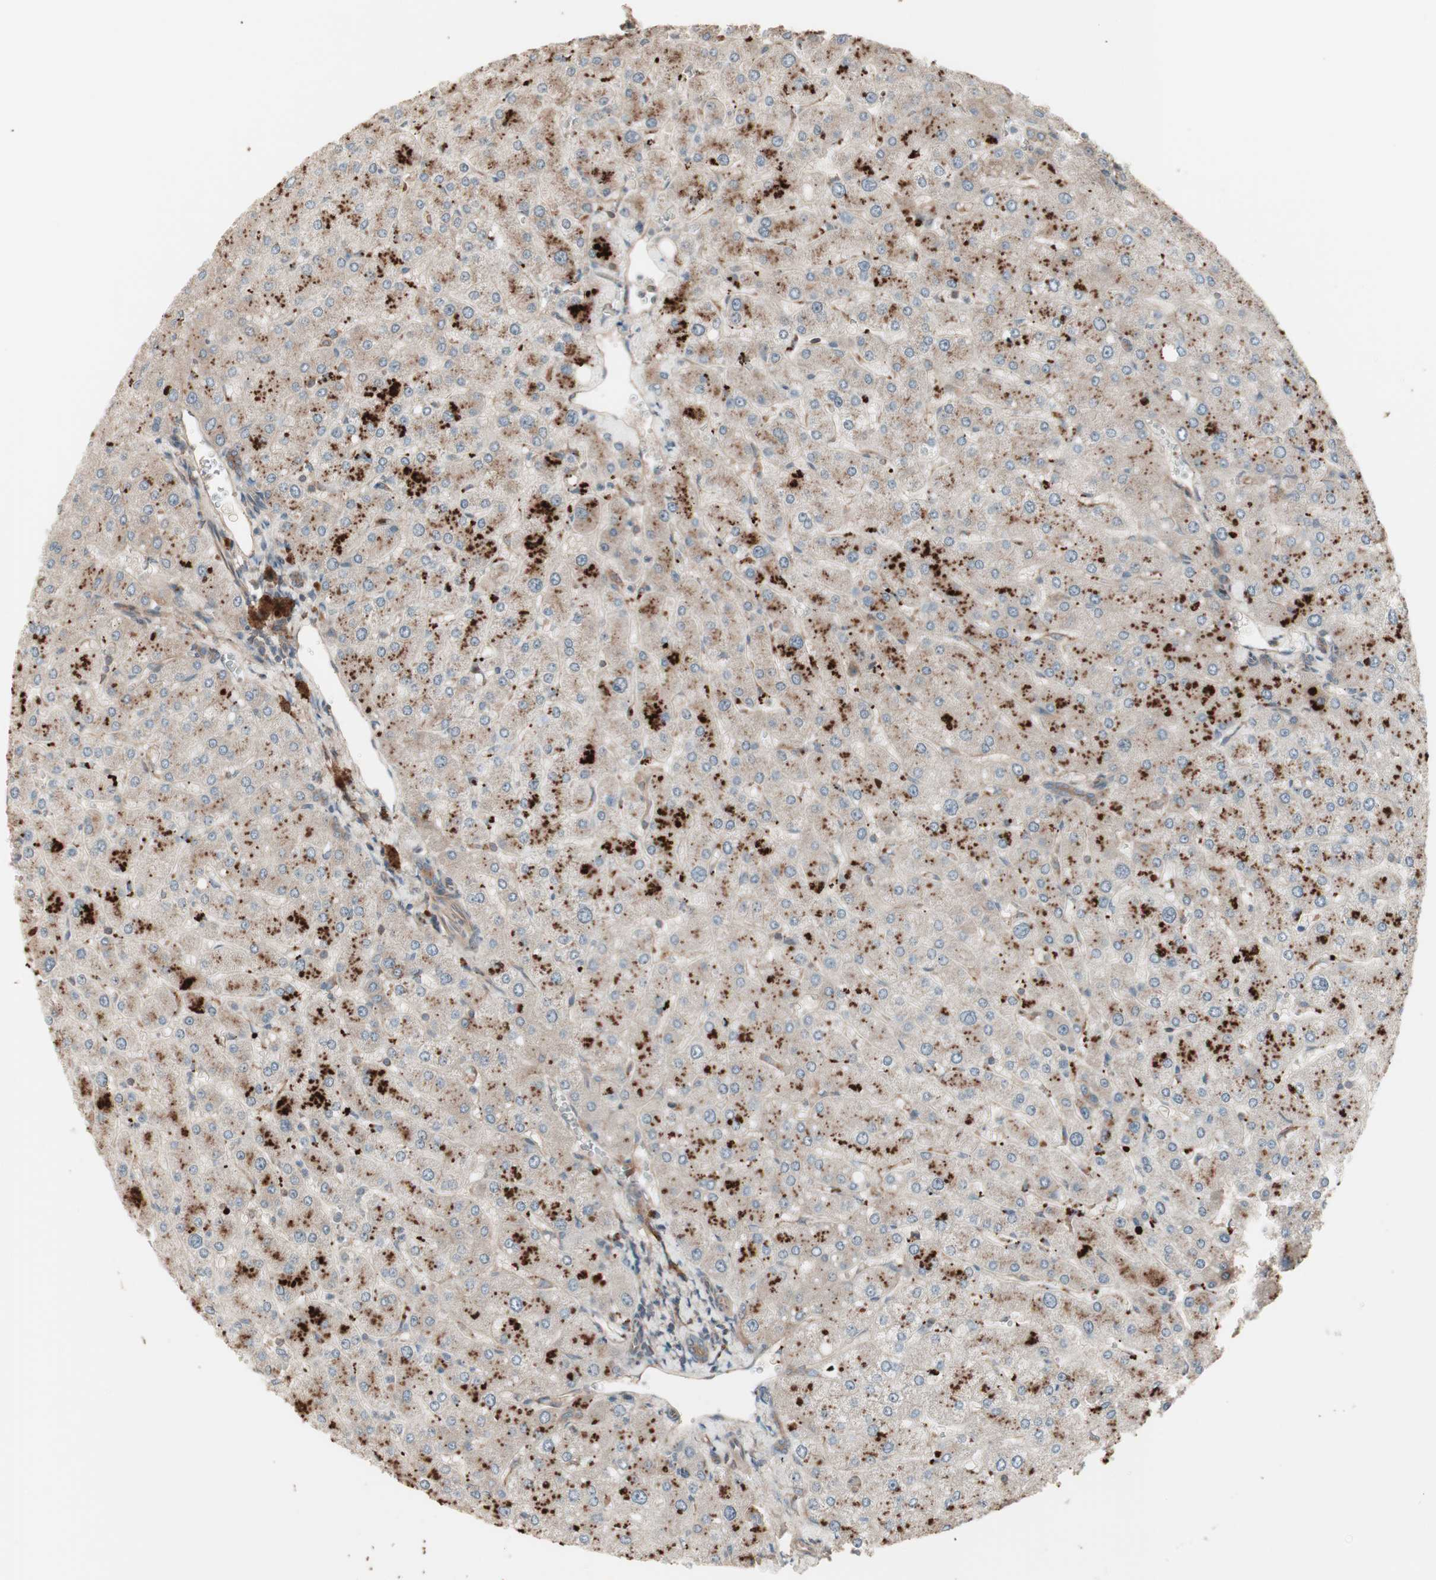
{"staining": {"intensity": "moderate", "quantity": "25%-75%", "location": "cytoplasmic/membranous"}, "tissue": "liver", "cell_type": "Cholangiocytes", "image_type": "normal", "snomed": [{"axis": "morphology", "description": "Normal tissue, NOS"}, {"axis": "topography", "description": "Liver"}], "caption": "Protein staining exhibits moderate cytoplasmic/membranous positivity in about 25%-75% of cholangiocytes in unremarkable liver. The staining is performed using DAB brown chromogen to label protein expression. The nuclei are counter-stained blue using hematoxylin.", "gene": "TFPI", "patient": {"sex": "male", "age": 55}}